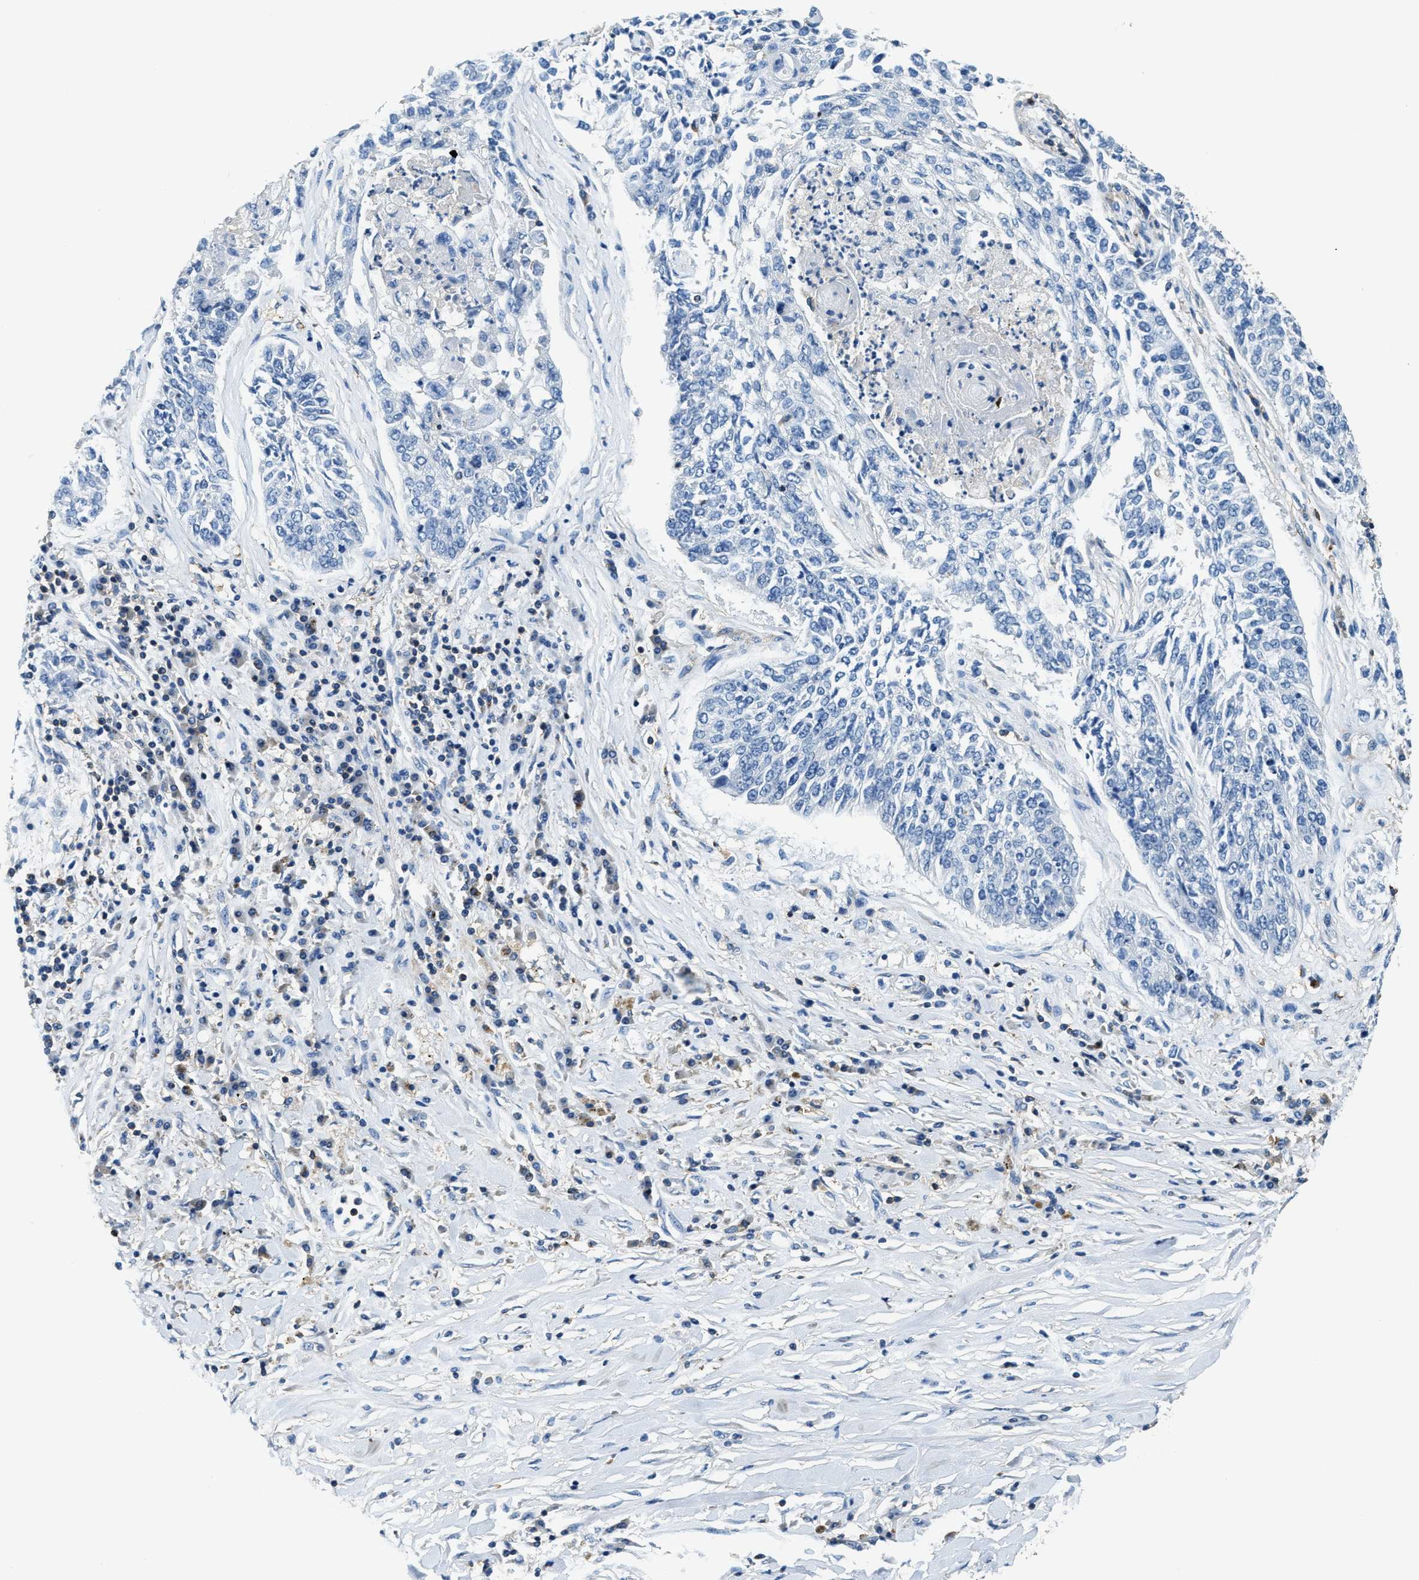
{"staining": {"intensity": "negative", "quantity": "none", "location": "none"}, "tissue": "lung cancer", "cell_type": "Tumor cells", "image_type": "cancer", "snomed": [{"axis": "morphology", "description": "Normal tissue, NOS"}, {"axis": "morphology", "description": "Squamous cell carcinoma, NOS"}, {"axis": "topography", "description": "Cartilage tissue"}, {"axis": "topography", "description": "Bronchus"}, {"axis": "topography", "description": "Lung"}], "caption": "High magnification brightfield microscopy of lung cancer (squamous cell carcinoma) stained with DAB (3,3'-diaminobenzidine) (brown) and counterstained with hematoxylin (blue): tumor cells show no significant expression.", "gene": "MYO1G", "patient": {"sex": "female", "age": 49}}